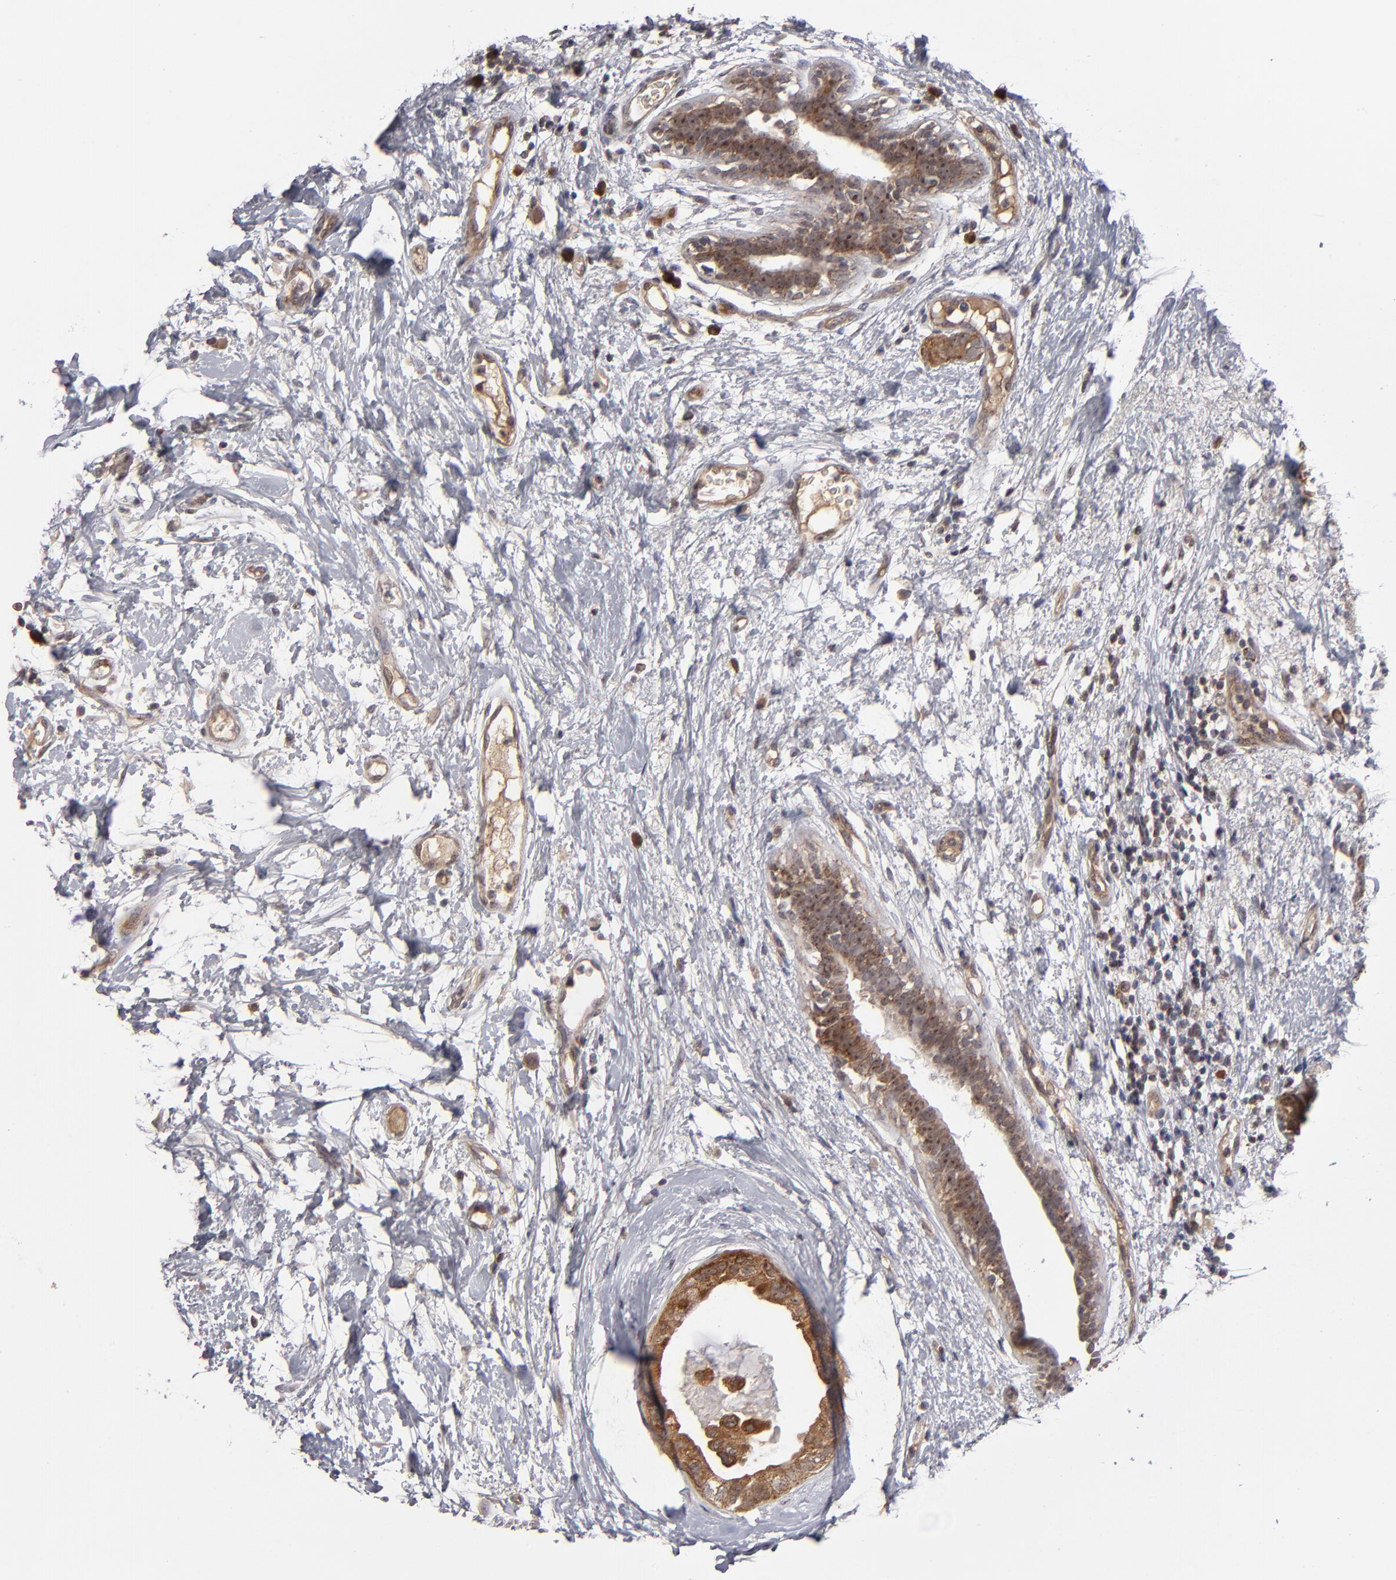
{"staining": {"intensity": "moderate", "quantity": ">75%", "location": "cytoplasmic/membranous"}, "tissue": "breast cancer", "cell_type": "Tumor cells", "image_type": "cancer", "snomed": [{"axis": "morphology", "description": "Duct carcinoma"}, {"axis": "topography", "description": "Breast"}], "caption": "Human breast cancer (infiltrating ductal carcinoma) stained with a brown dye demonstrates moderate cytoplasmic/membranous positive staining in about >75% of tumor cells.", "gene": "GLCCI1", "patient": {"sex": "female", "age": 40}}